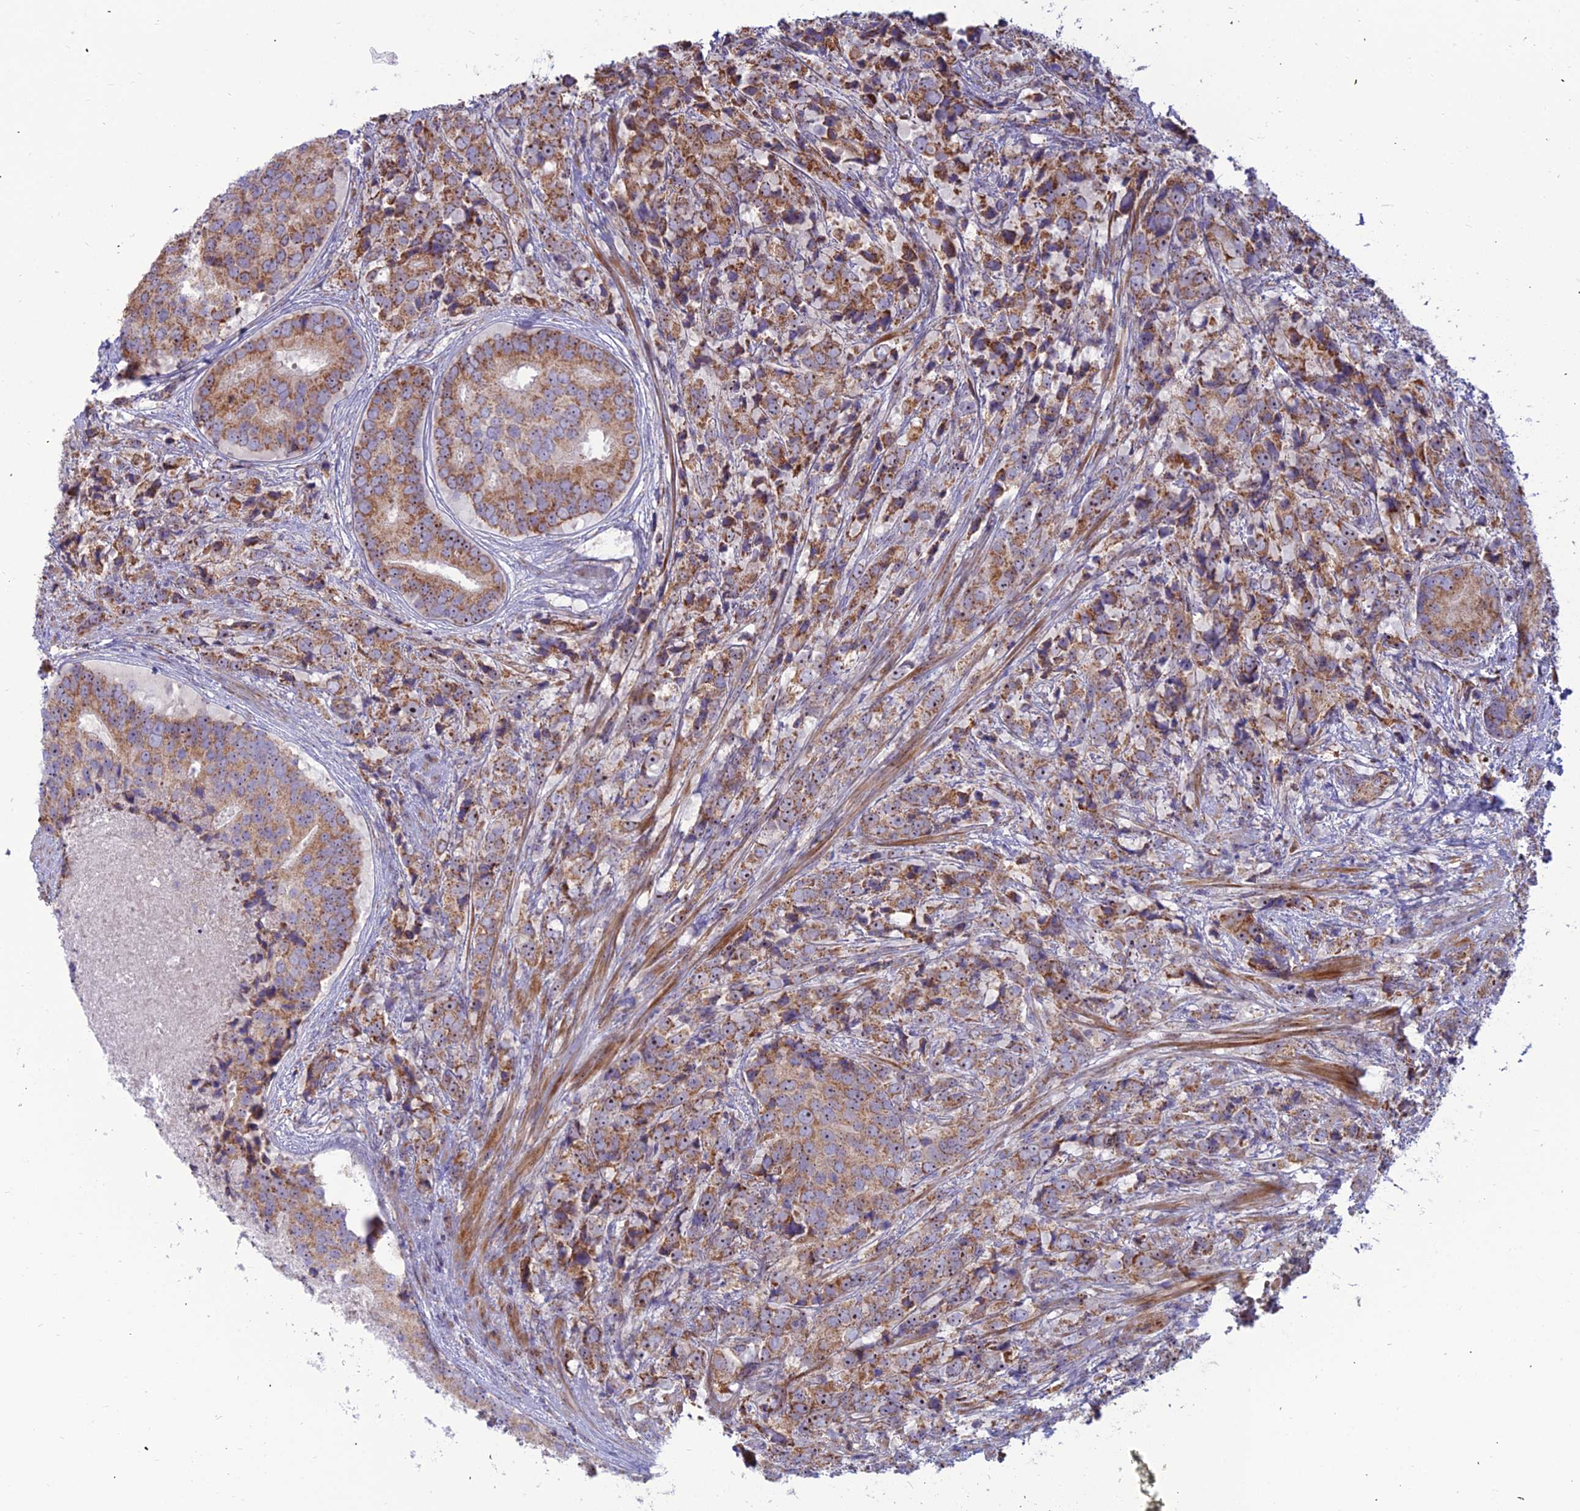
{"staining": {"intensity": "moderate", "quantity": ">75%", "location": "cytoplasmic/membranous"}, "tissue": "prostate cancer", "cell_type": "Tumor cells", "image_type": "cancer", "snomed": [{"axis": "morphology", "description": "Adenocarcinoma, High grade"}, {"axis": "topography", "description": "Prostate"}], "caption": "Immunohistochemical staining of human adenocarcinoma (high-grade) (prostate) demonstrates medium levels of moderate cytoplasmic/membranous protein staining in about >75% of tumor cells.", "gene": "SLC35F4", "patient": {"sex": "male", "age": 62}}